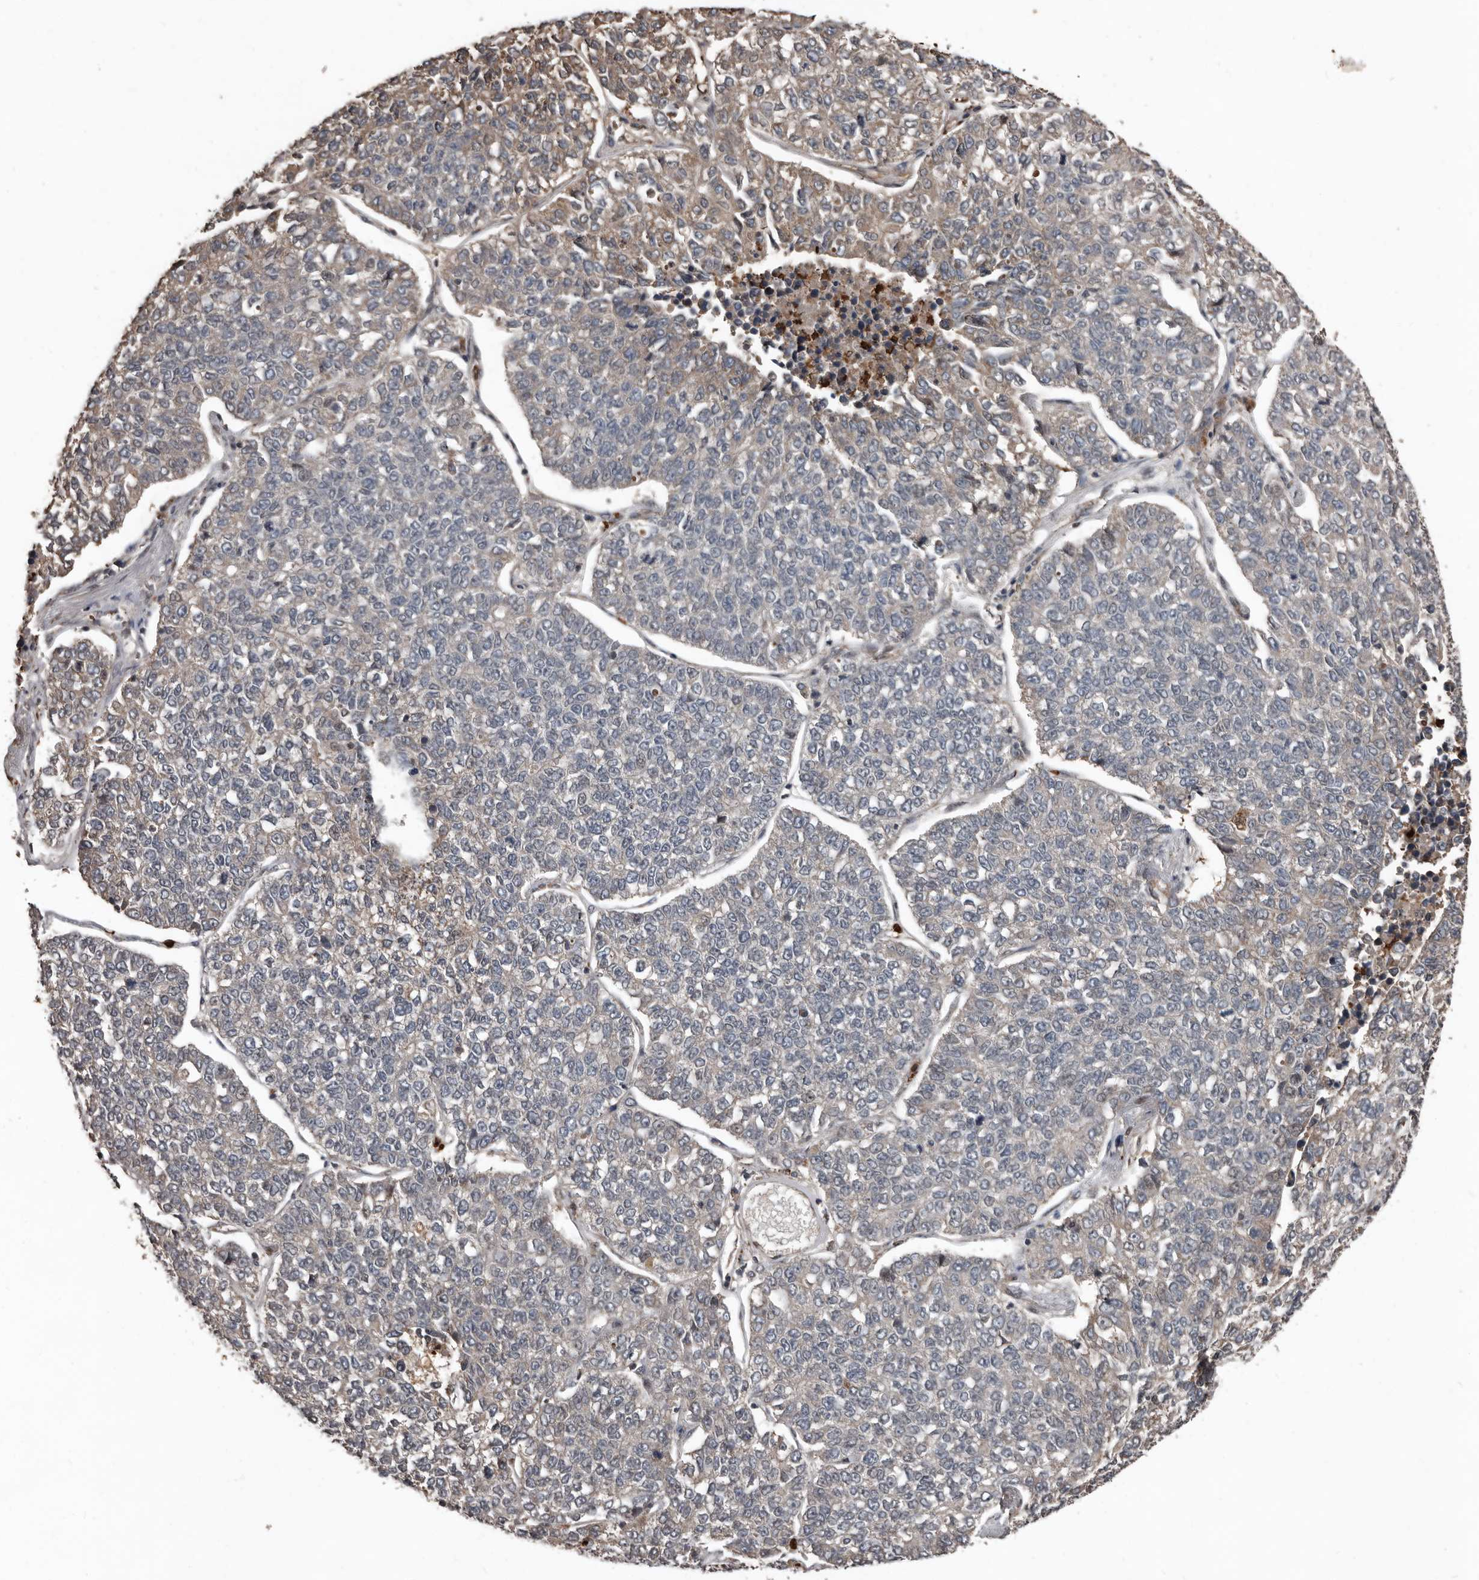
{"staining": {"intensity": "weak", "quantity": "<25%", "location": "cytoplasmic/membranous"}, "tissue": "lung cancer", "cell_type": "Tumor cells", "image_type": "cancer", "snomed": [{"axis": "morphology", "description": "Adenocarcinoma, NOS"}, {"axis": "topography", "description": "Lung"}], "caption": "An IHC histopathology image of adenocarcinoma (lung) is shown. There is no staining in tumor cells of adenocarcinoma (lung).", "gene": "FSBP", "patient": {"sex": "male", "age": 49}}